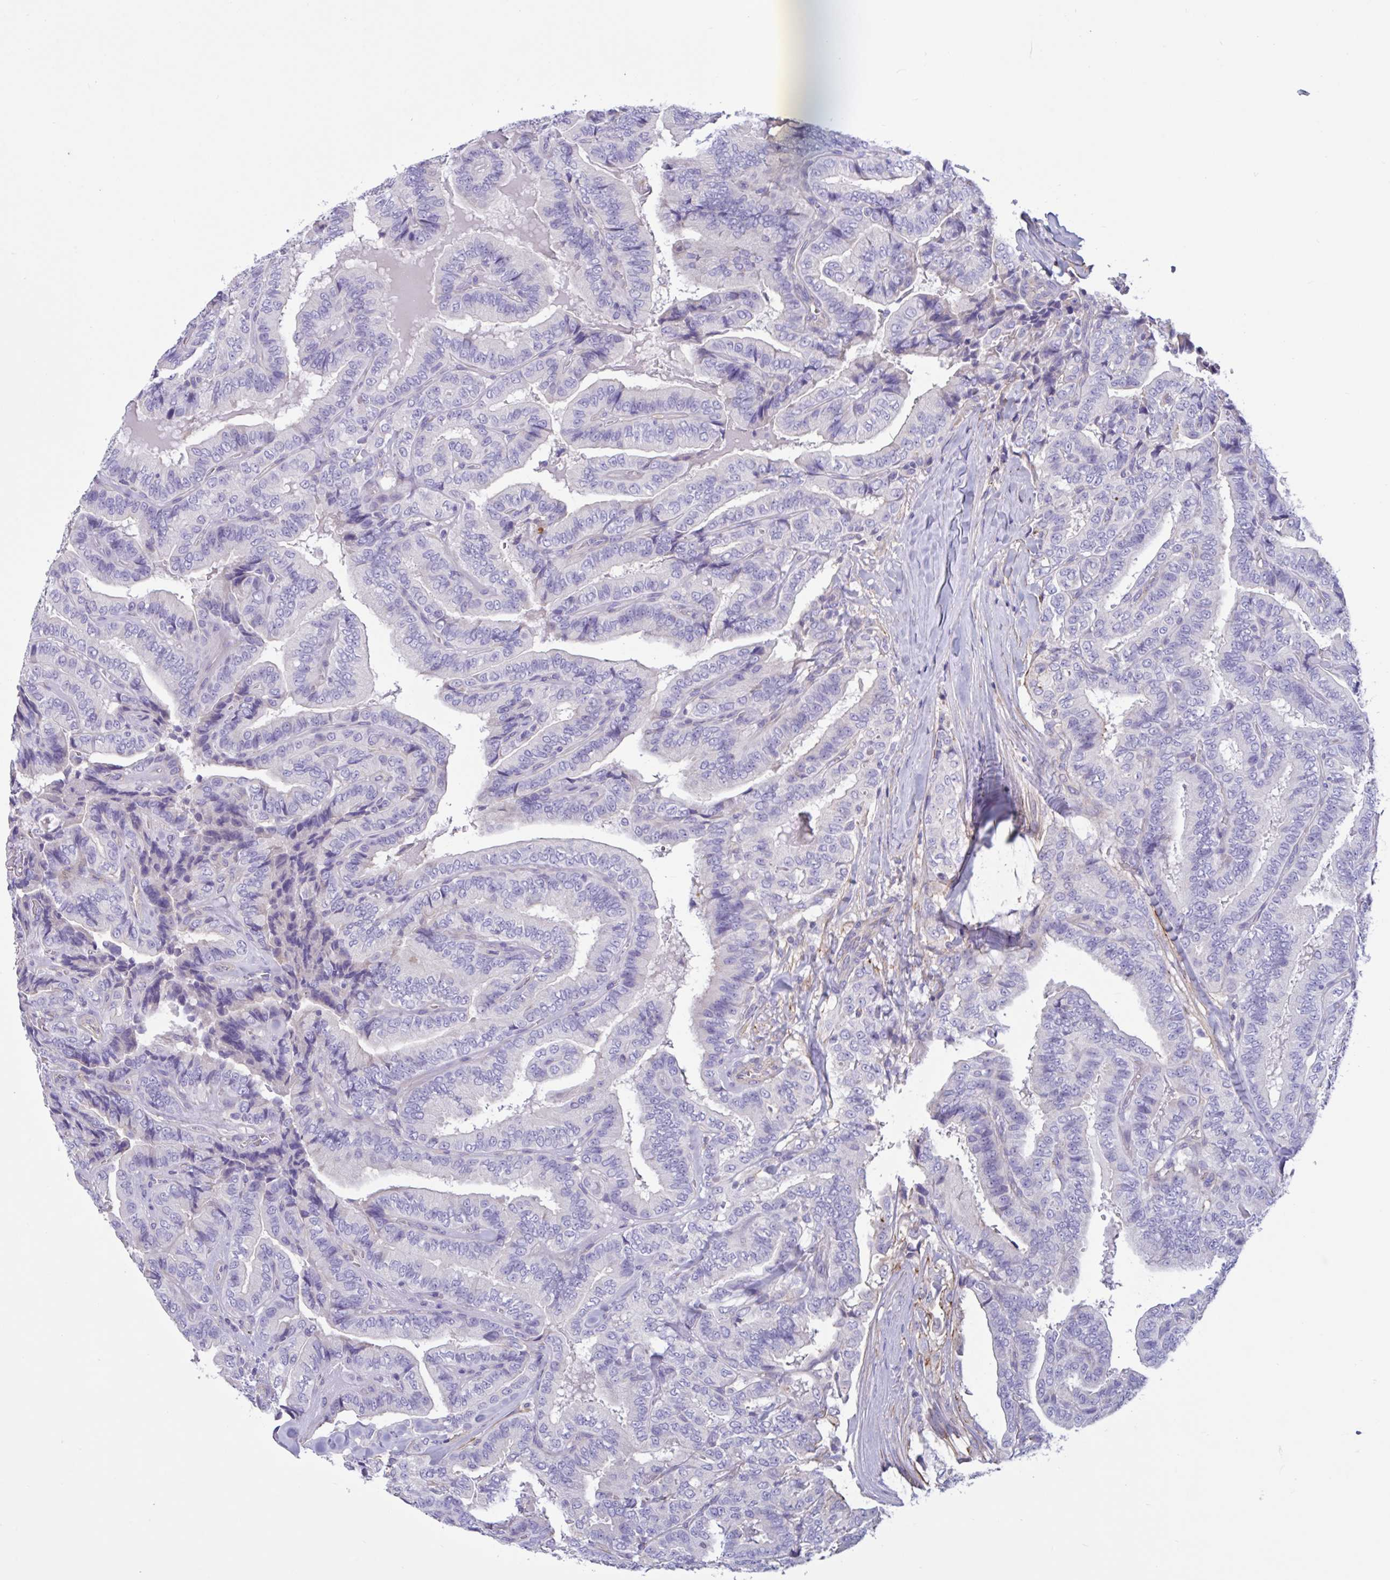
{"staining": {"intensity": "negative", "quantity": "none", "location": "none"}, "tissue": "thyroid cancer", "cell_type": "Tumor cells", "image_type": "cancer", "snomed": [{"axis": "morphology", "description": "Papillary adenocarcinoma, NOS"}, {"axis": "topography", "description": "Thyroid gland"}], "caption": "Immunohistochemistry of human thyroid cancer (papillary adenocarcinoma) displays no staining in tumor cells. (DAB (3,3'-diaminobenzidine) IHC visualized using brightfield microscopy, high magnification).", "gene": "SLC66A1", "patient": {"sex": "male", "age": 61}}